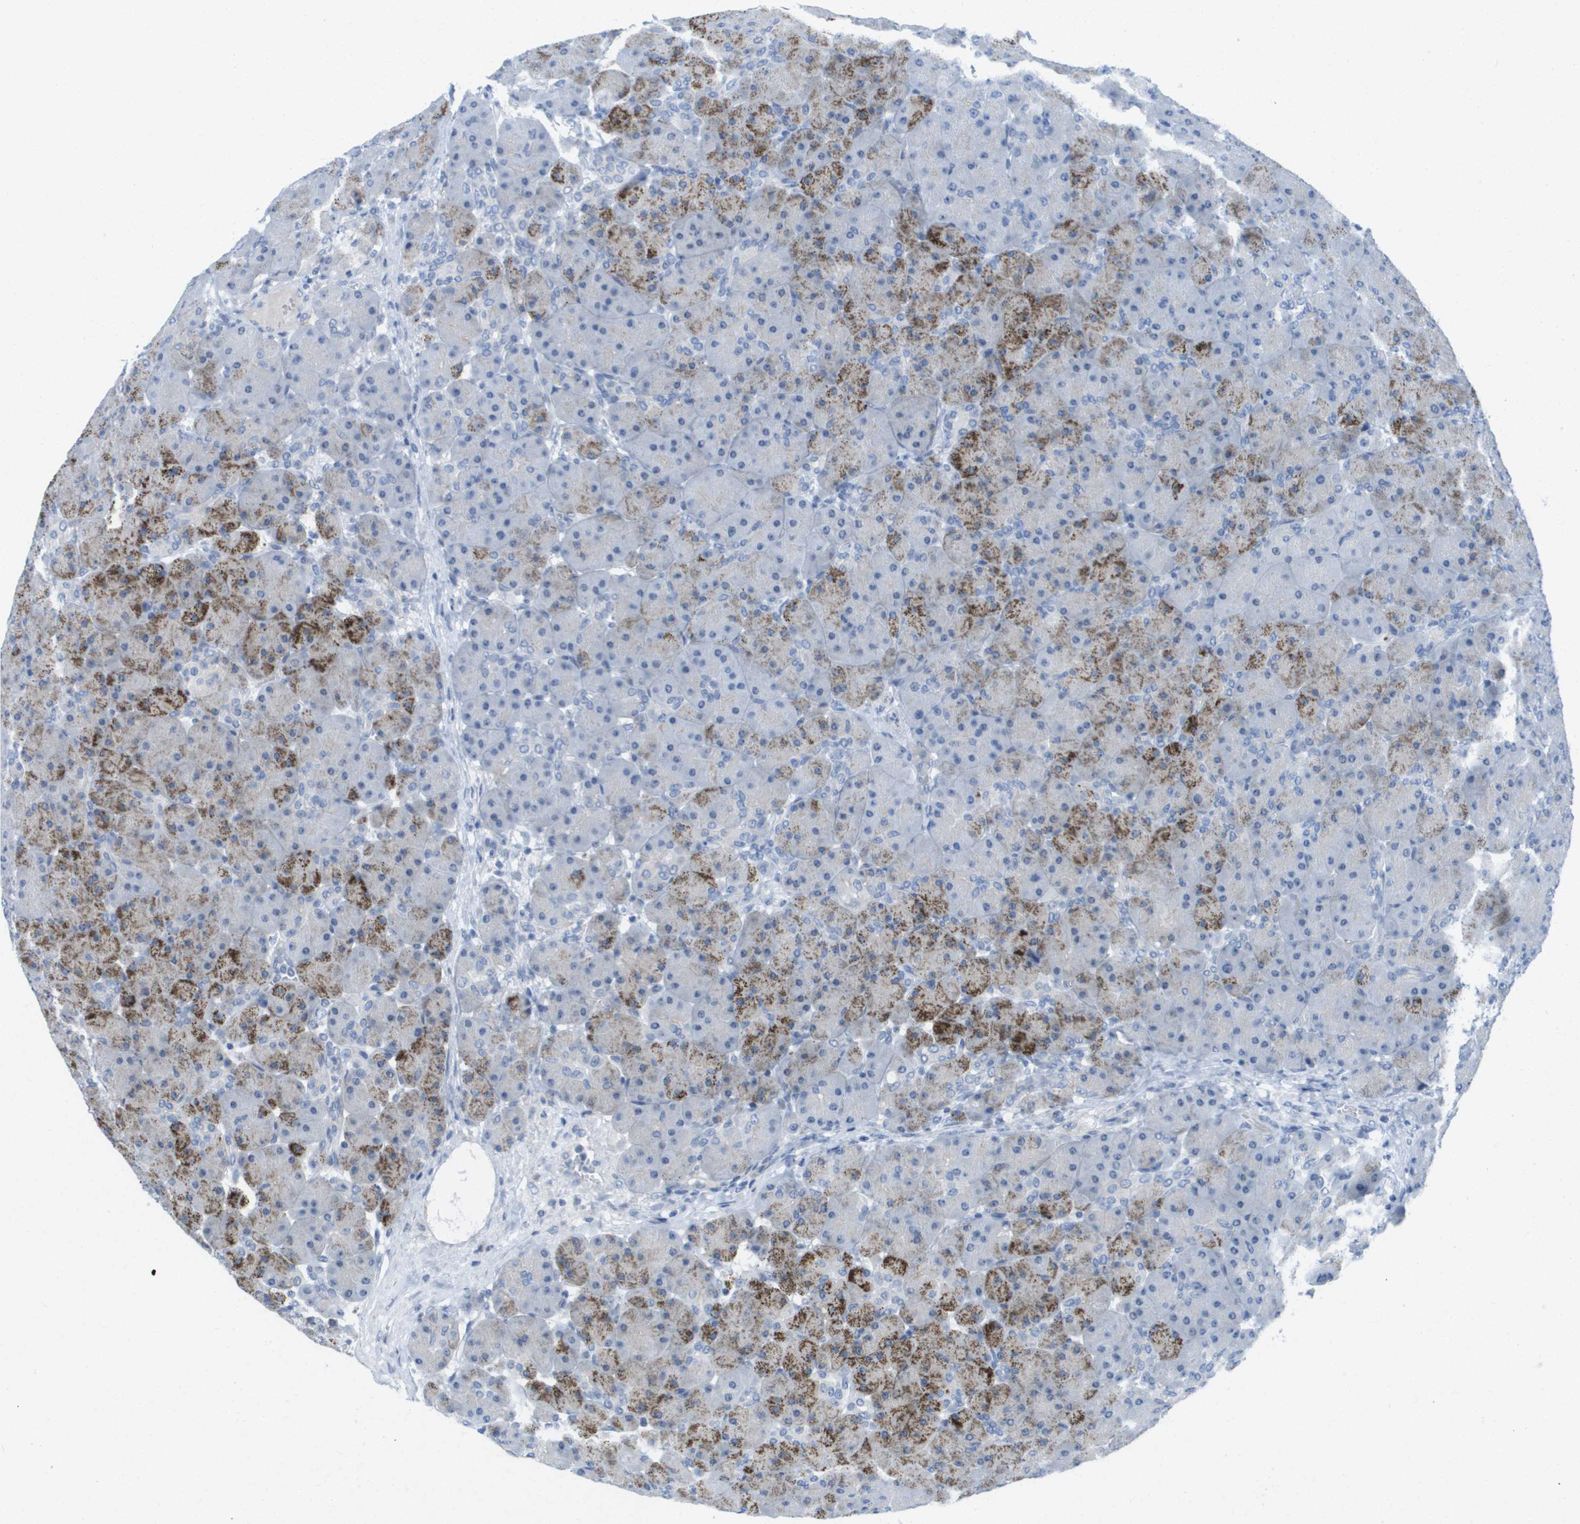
{"staining": {"intensity": "moderate", "quantity": "<25%", "location": "cytoplasmic/membranous"}, "tissue": "pancreas", "cell_type": "Exocrine glandular cells", "image_type": "normal", "snomed": [{"axis": "morphology", "description": "Normal tissue, NOS"}, {"axis": "topography", "description": "Pancreas"}], "caption": "Moderate cytoplasmic/membranous protein positivity is seen in about <25% of exocrine glandular cells in pancreas. (Brightfield microscopy of DAB IHC at high magnification).", "gene": "PDE4A", "patient": {"sex": "male", "age": 66}}